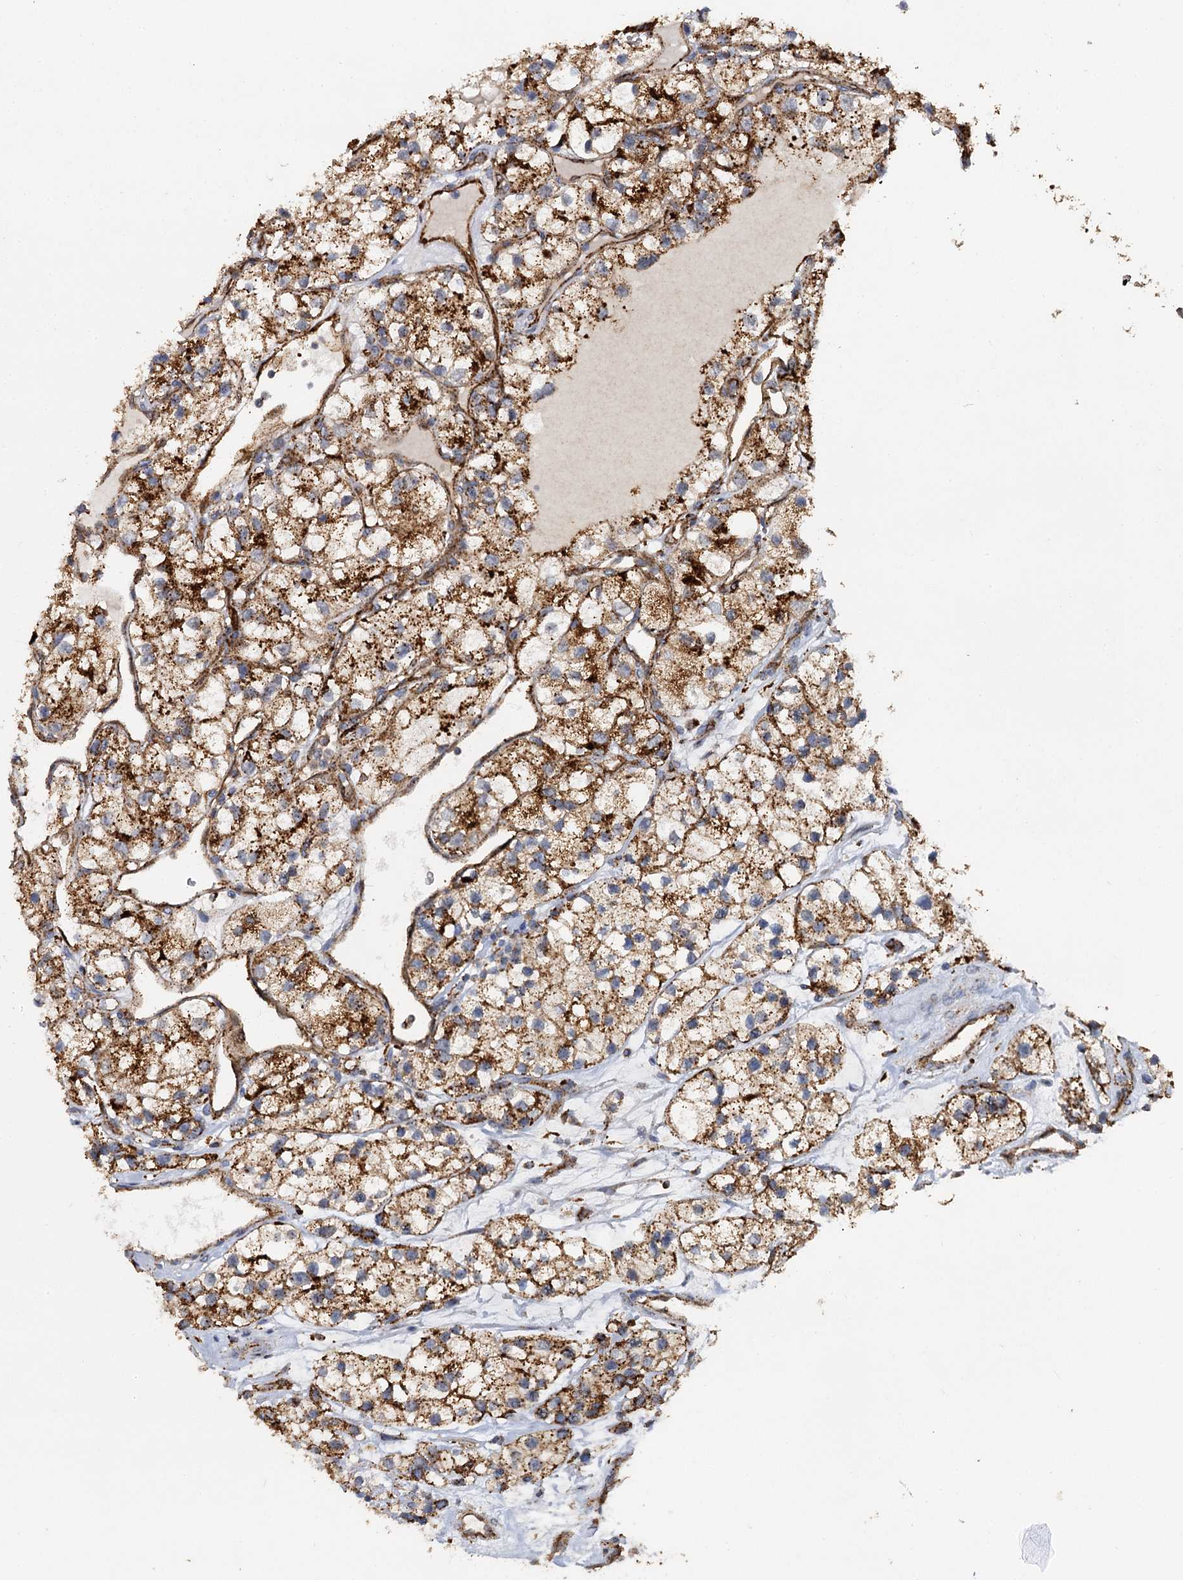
{"staining": {"intensity": "strong", "quantity": ">75%", "location": "cytoplasmic/membranous"}, "tissue": "renal cancer", "cell_type": "Tumor cells", "image_type": "cancer", "snomed": [{"axis": "morphology", "description": "Adenocarcinoma, NOS"}, {"axis": "topography", "description": "Kidney"}], "caption": "Human adenocarcinoma (renal) stained for a protein (brown) shows strong cytoplasmic/membranous positive staining in approximately >75% of tumor cells.", "gene": "GBA1", "patient": {"sex": "female", "age": 57}}